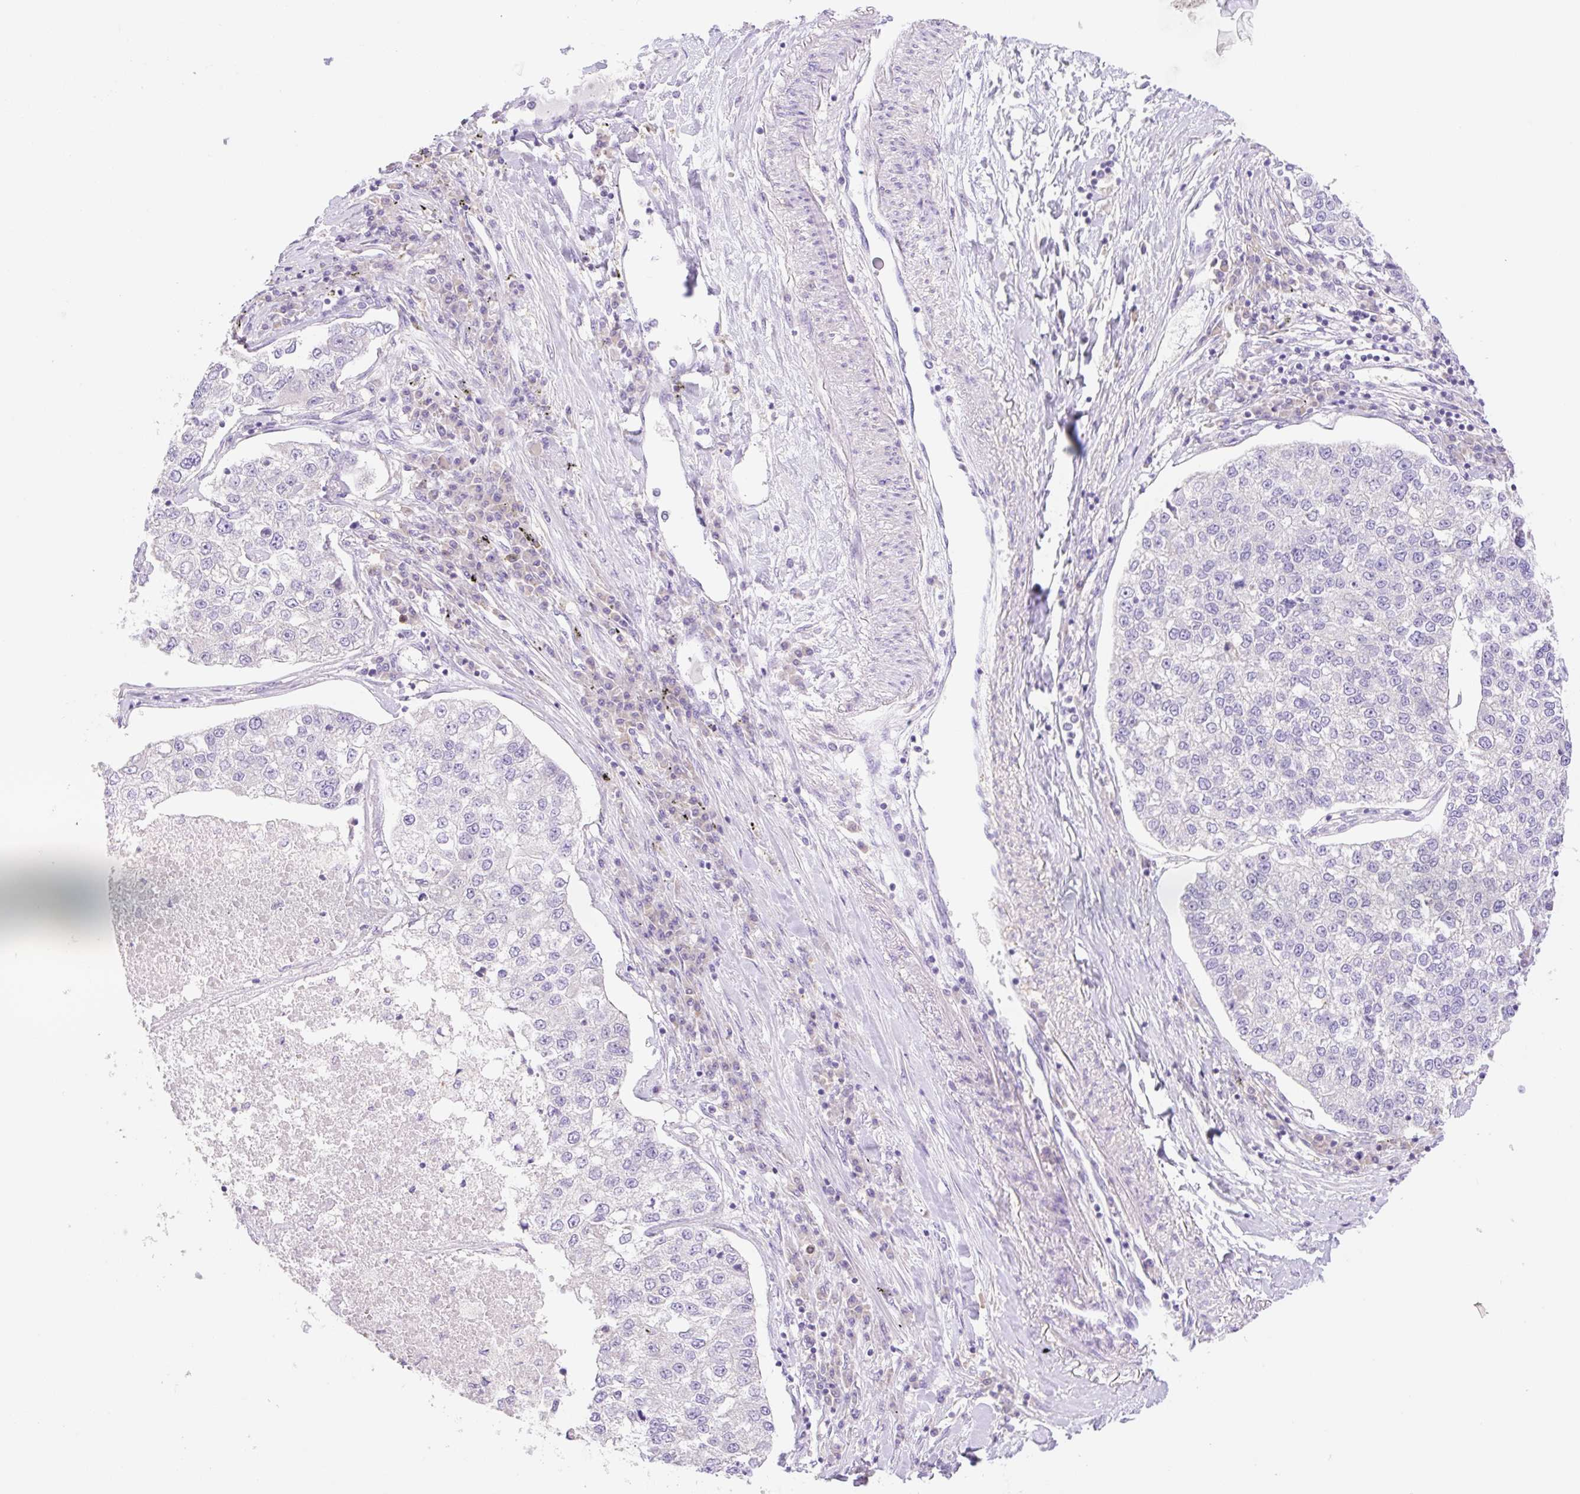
{"staining": {"intensity": "negative", "quantity": "none", "location": "none"}, "tissue": "lung cancer", "cell_type": "Tumor cells", "image_type": "cancer", "snomed": [{"axis": "morphology", "description": "Adenocarcinoma, NOS"}, {"axis": "topography", "description": "Lung"}], "caption": "Tumor cells show no significant protein staining in lung cancer (adenocarcinoma).", "gene": "DENND5A", "patient": {"sex": "male", "age": 49}}